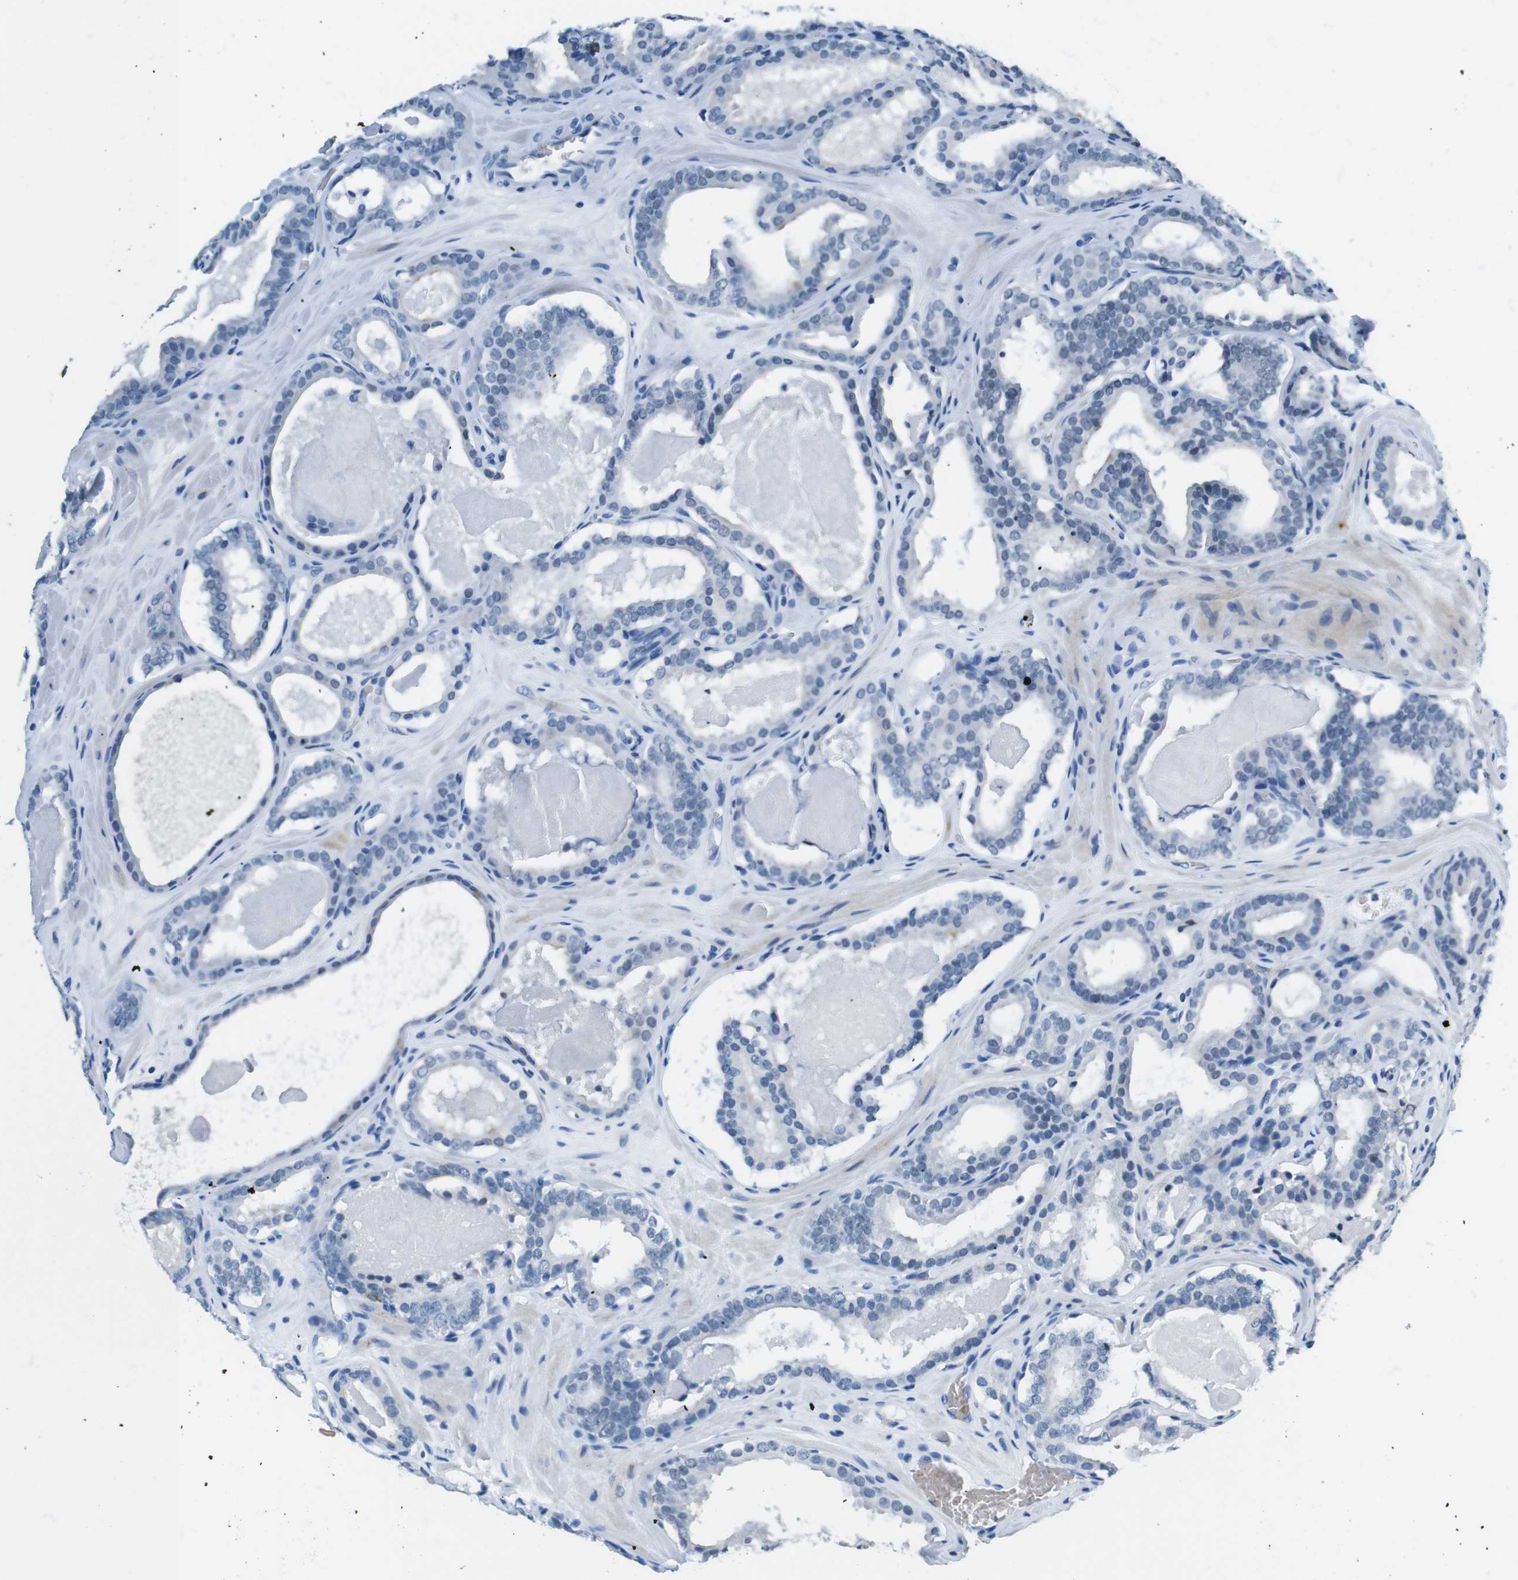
{"staining": {"intensity": "negative", "quantity": "none", "location": "none"}, "tissue": "prostate cancer", "cell_type": "Tumor cells", "image_type": "cancer", "snomed": [{"axis": "morphology", "description": "Adenocarcinoma, High grade"}, {"axis": "topography", "description": "Prostate"}], "caption": "Tumor cells are negative for protein expression in human prostate cancer.", "gene": "TFAP2C", "patient": {"sex": "male", "age": 60}}